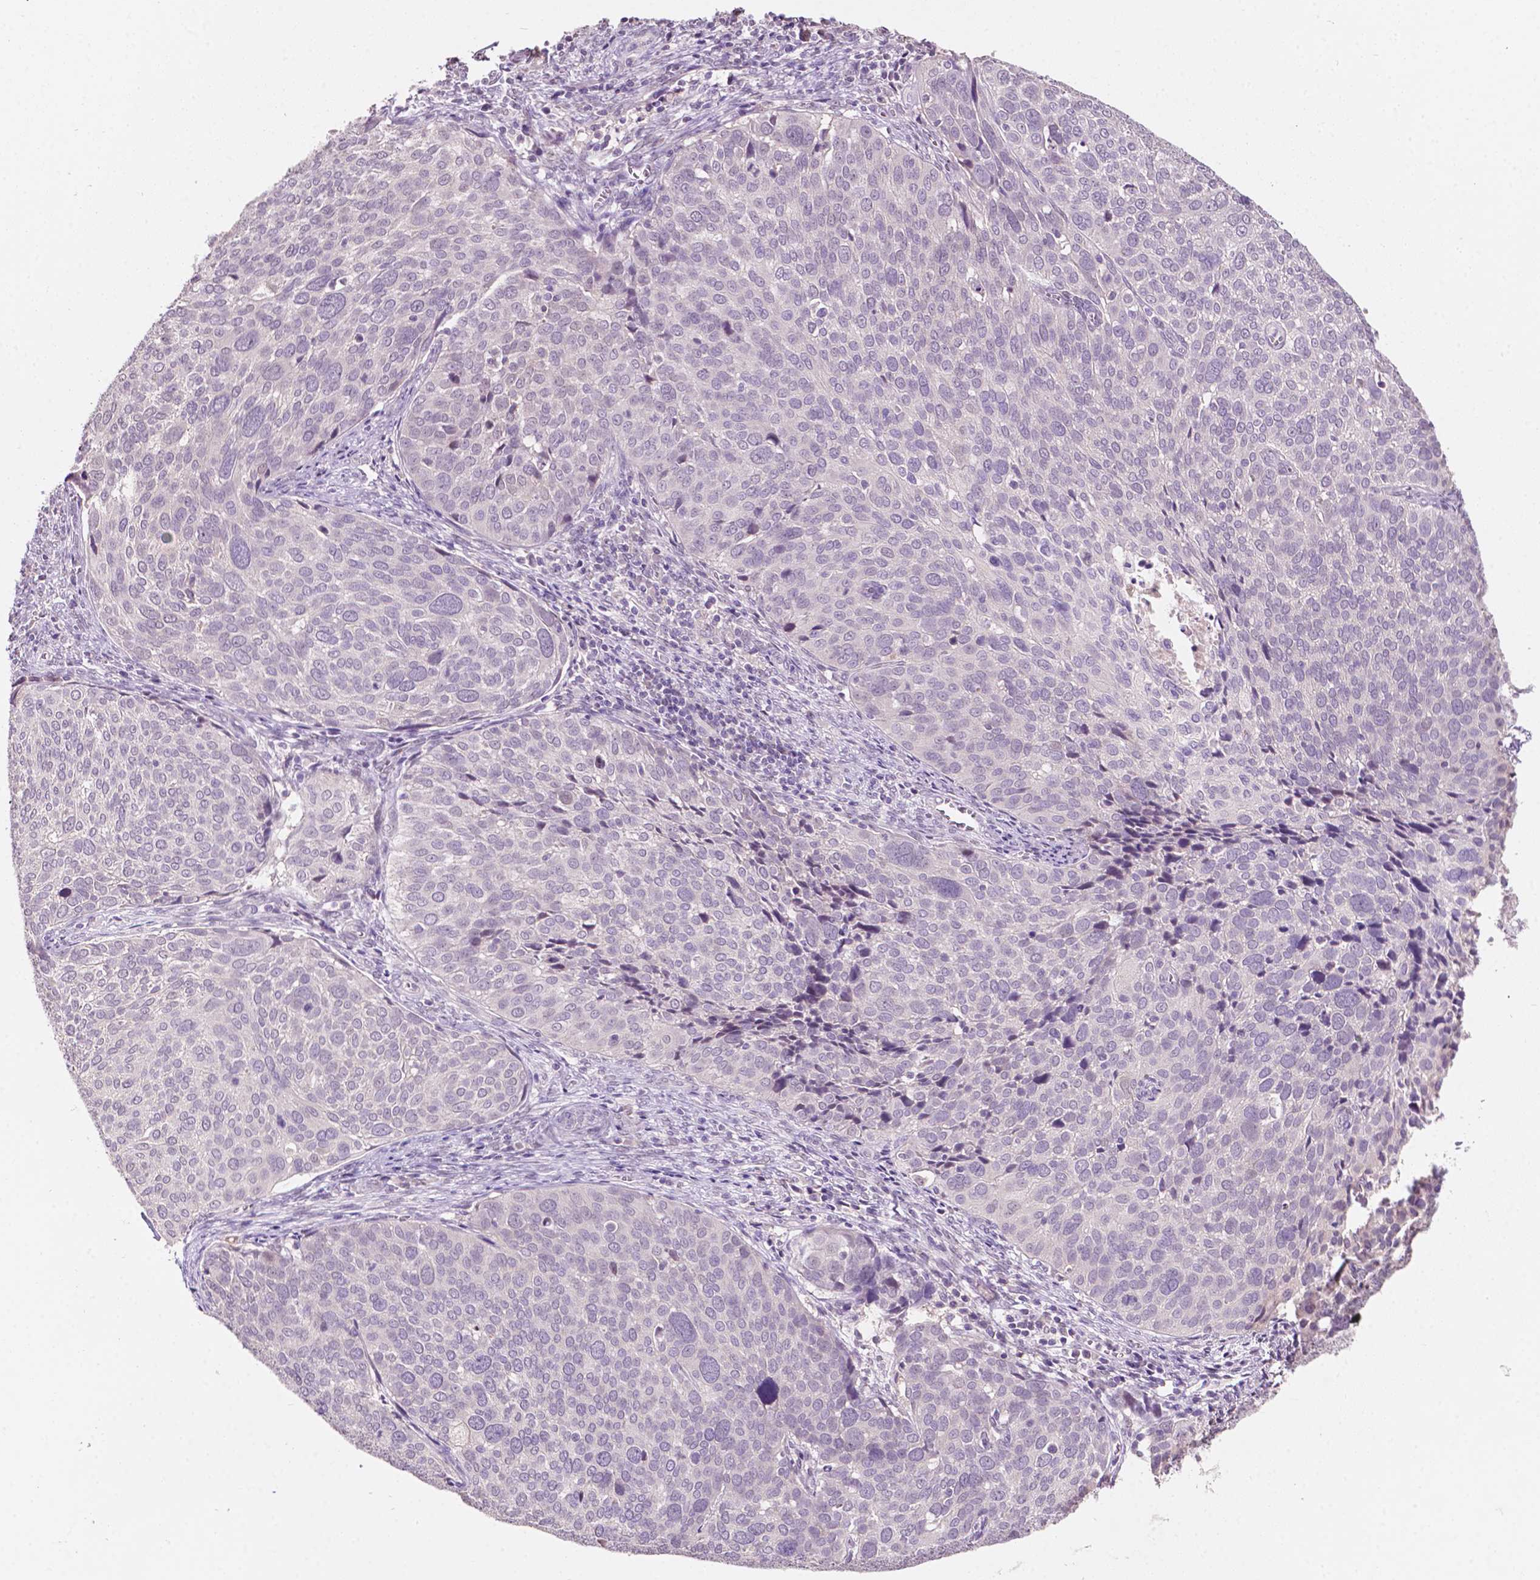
{"staining": {"intensity": "negative", "quantity": "none", "location": "none"}, "tissue": "cervical cancer", "cell_type": "Tumor cells", "image_type": "cancer", "snomed": [{"axis": "morphology", "description": "Squamous cell carcinoma, NOS"}, {"axis": "topography", "description": "Cervix"}], "caption": "Tumor cells show no significant positivity in cervical cancer (squamous cell carcinoma).", "gene": "TM6SF2", "patient": {"sex": "female", "age": 39}}